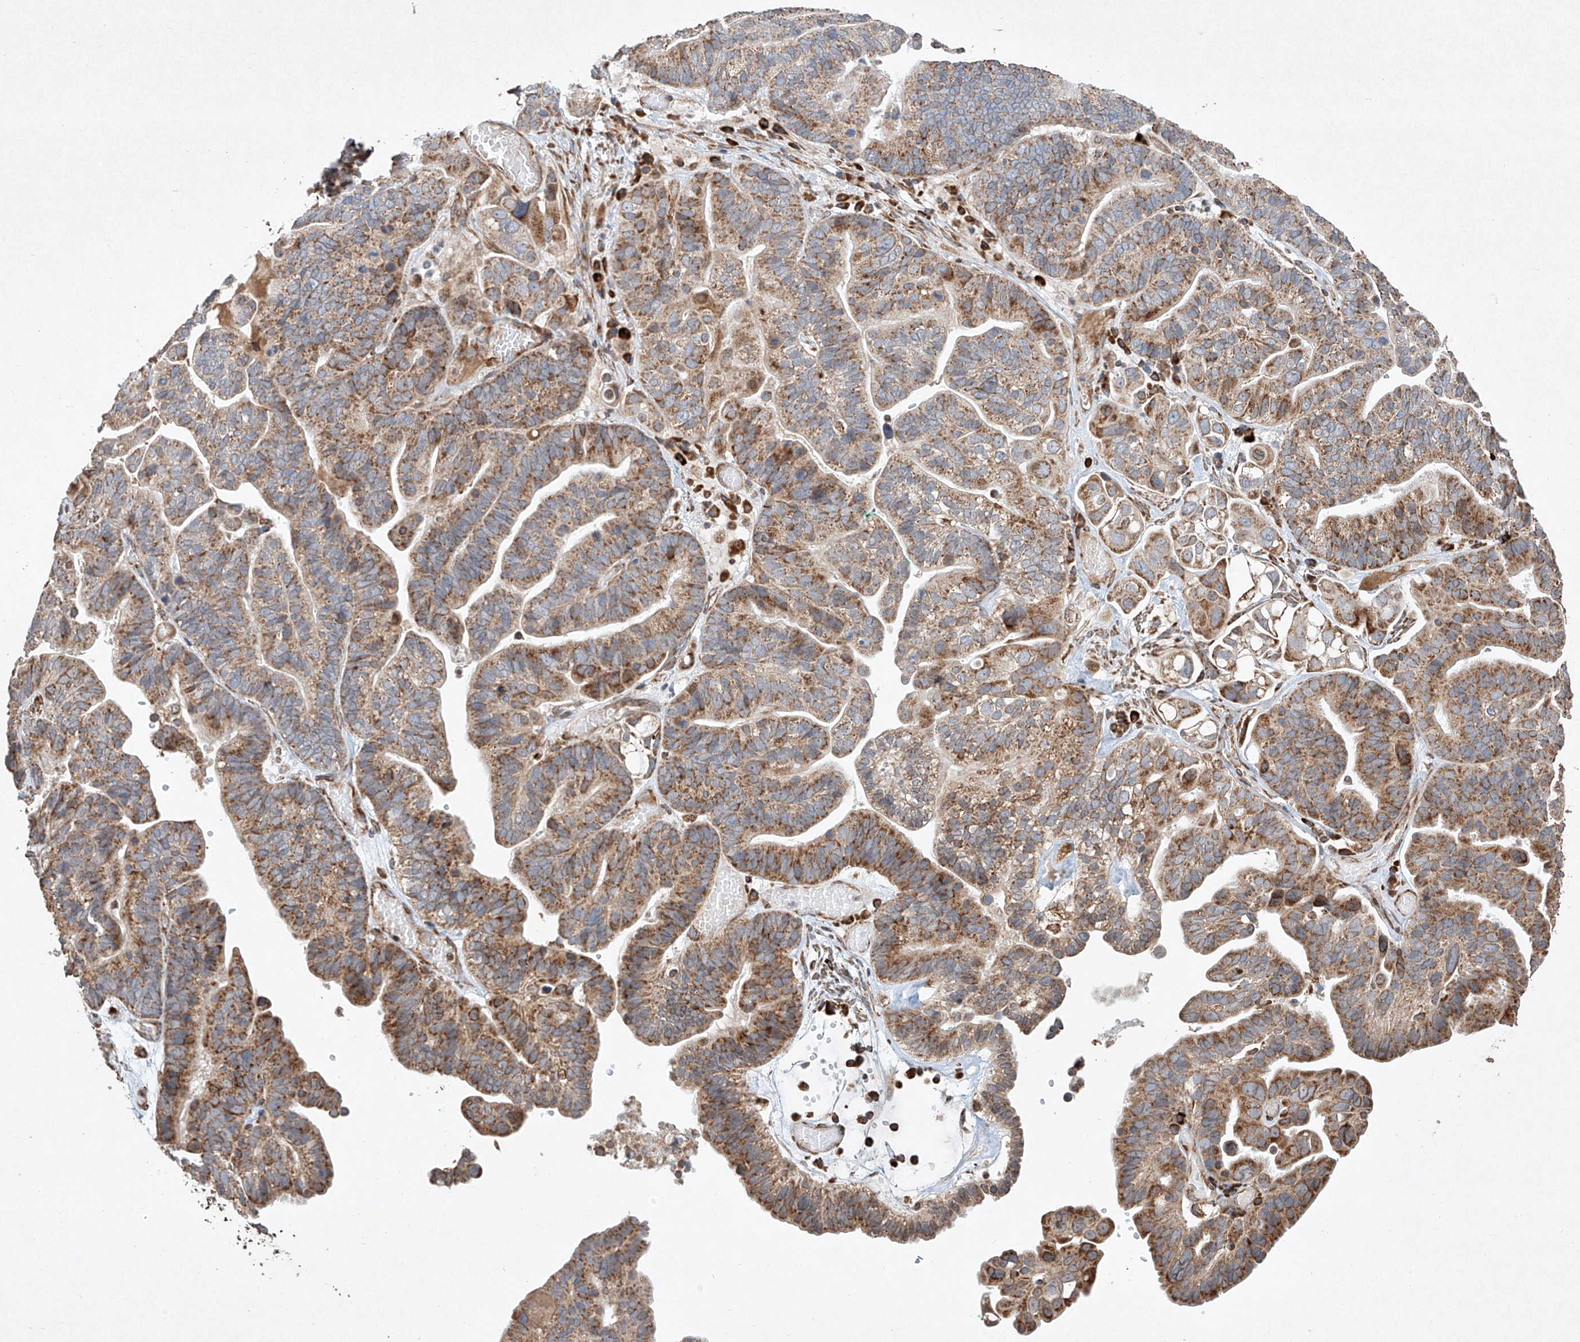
{"staining": {"intensity": "moderate", "quantity": ">75%", "location": "cytoplasmic/membranous"}, "tissue": "ovarian cancer", "cell_type": "Tumor cells", "image_type": "cancer", "snomed": [{"axis": "morphology", "description": "Cystadenocarcinoma, serous, NOS"}, {"axis": "topography", "description": "Ovary"}], "caption": "Immunohistochemical staining of human serous cystadenocarcinoma (ovarian) demonstrates medium levels of moderate cytoplasmic/membranous positivity in approximately >75% of tumor cells.", "gene": "SEMA3B", "patient": {"sex": "female", "age": 56}}